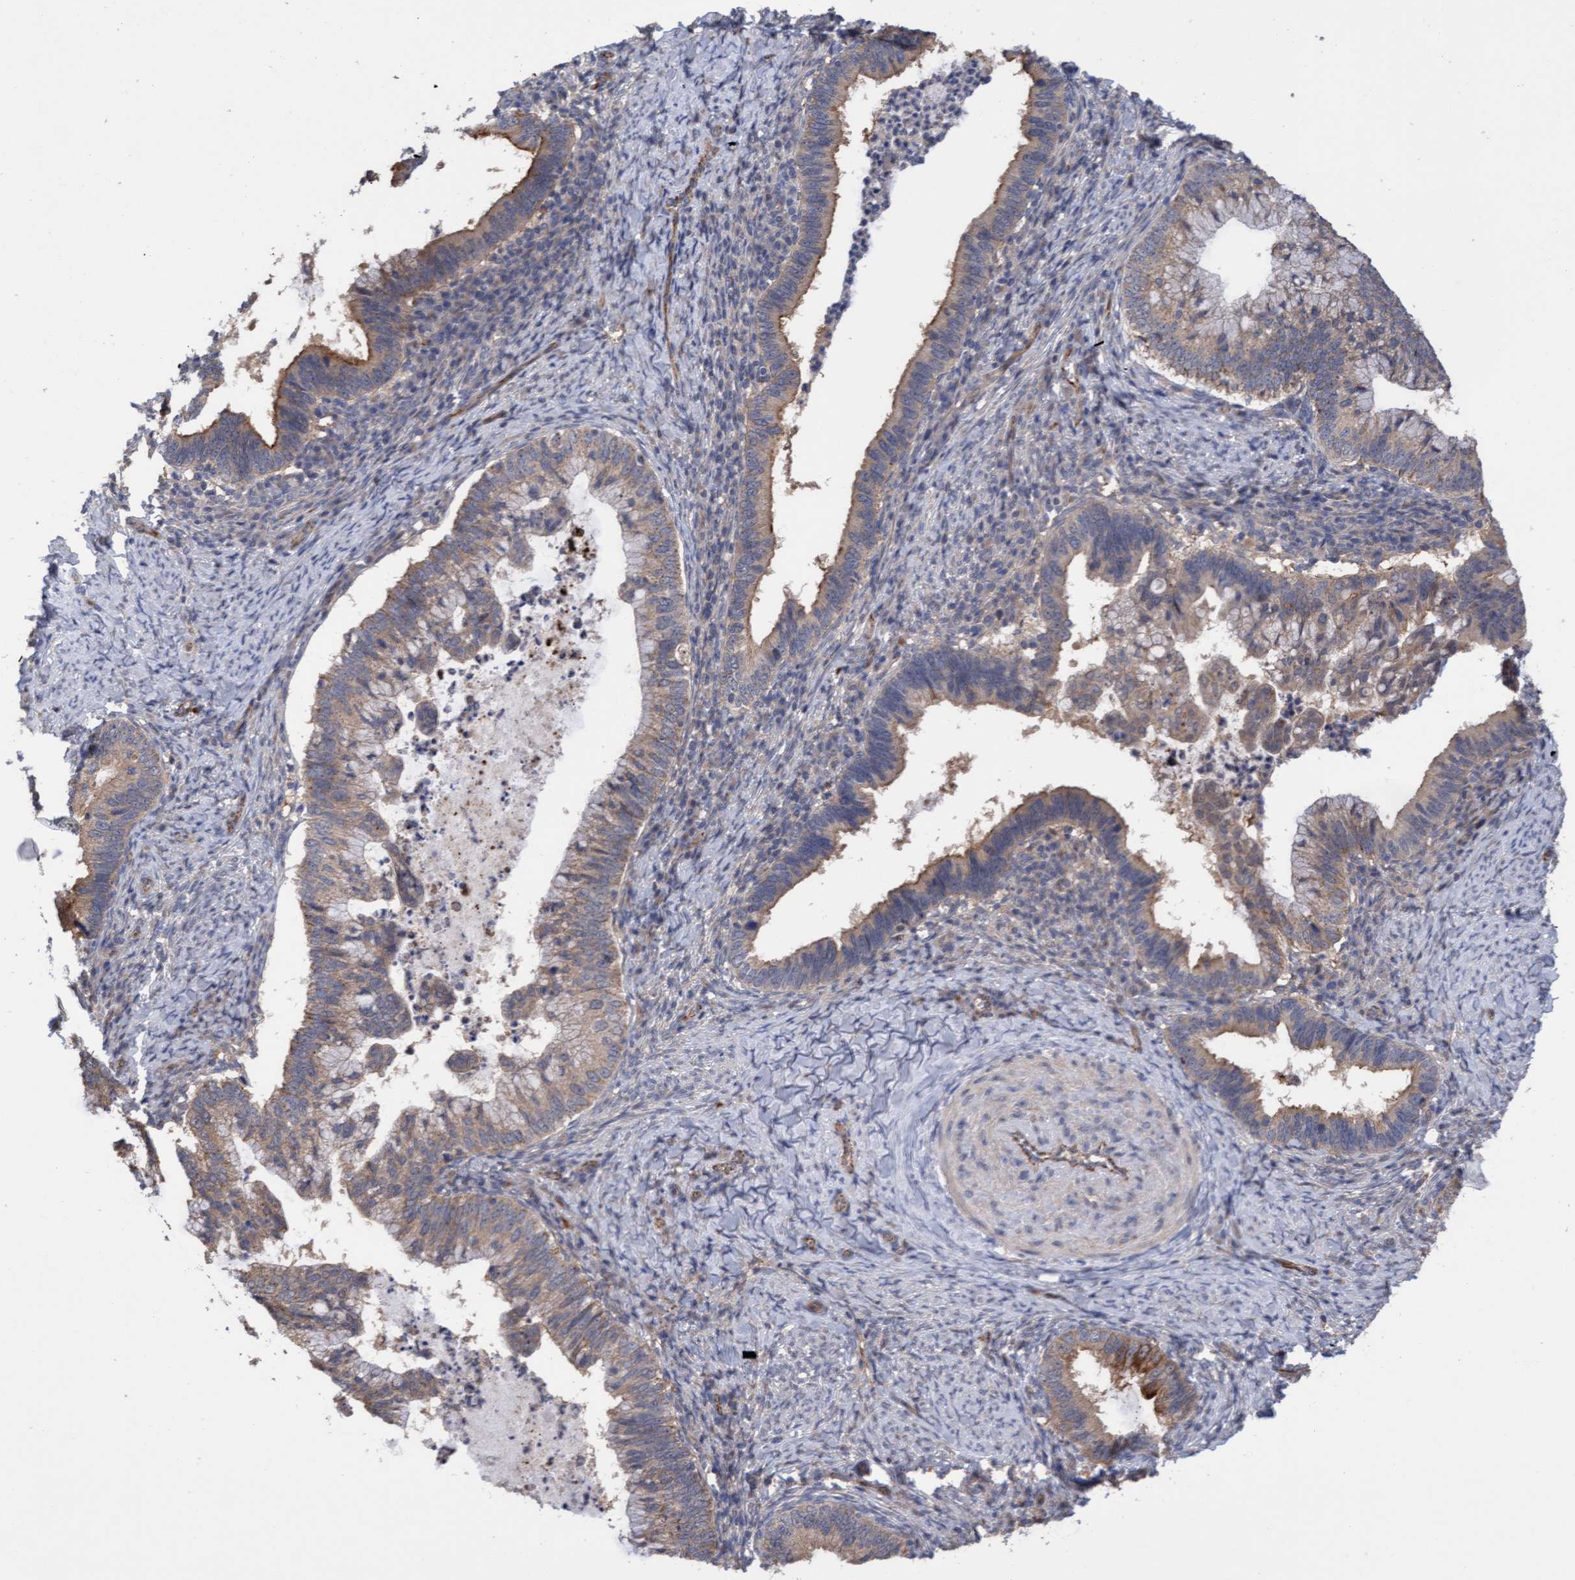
{"staining": {"intensity": "weak", "quantity": ">75%", "location": "cytoplasmic/membranous"}, "tissue": "cervical cancer", "cell_type": "Tumor cells", "image_type": "cancer", "snomed": [{"axis": "morphology", "description": "Adenocarcinoma, NOS"}, {"axis": "topography", "description": "Cervix"}], "caption": "DAB (3,3'-diaminobenzidine) immunohistochemical staining of cervical adenocarcinoma exhibits weak cytoplasmic/membranous protein expression in about >75% of tumor cells.", "gene": "ITFG1", "patient": {"sex": "female", "age": 36}}